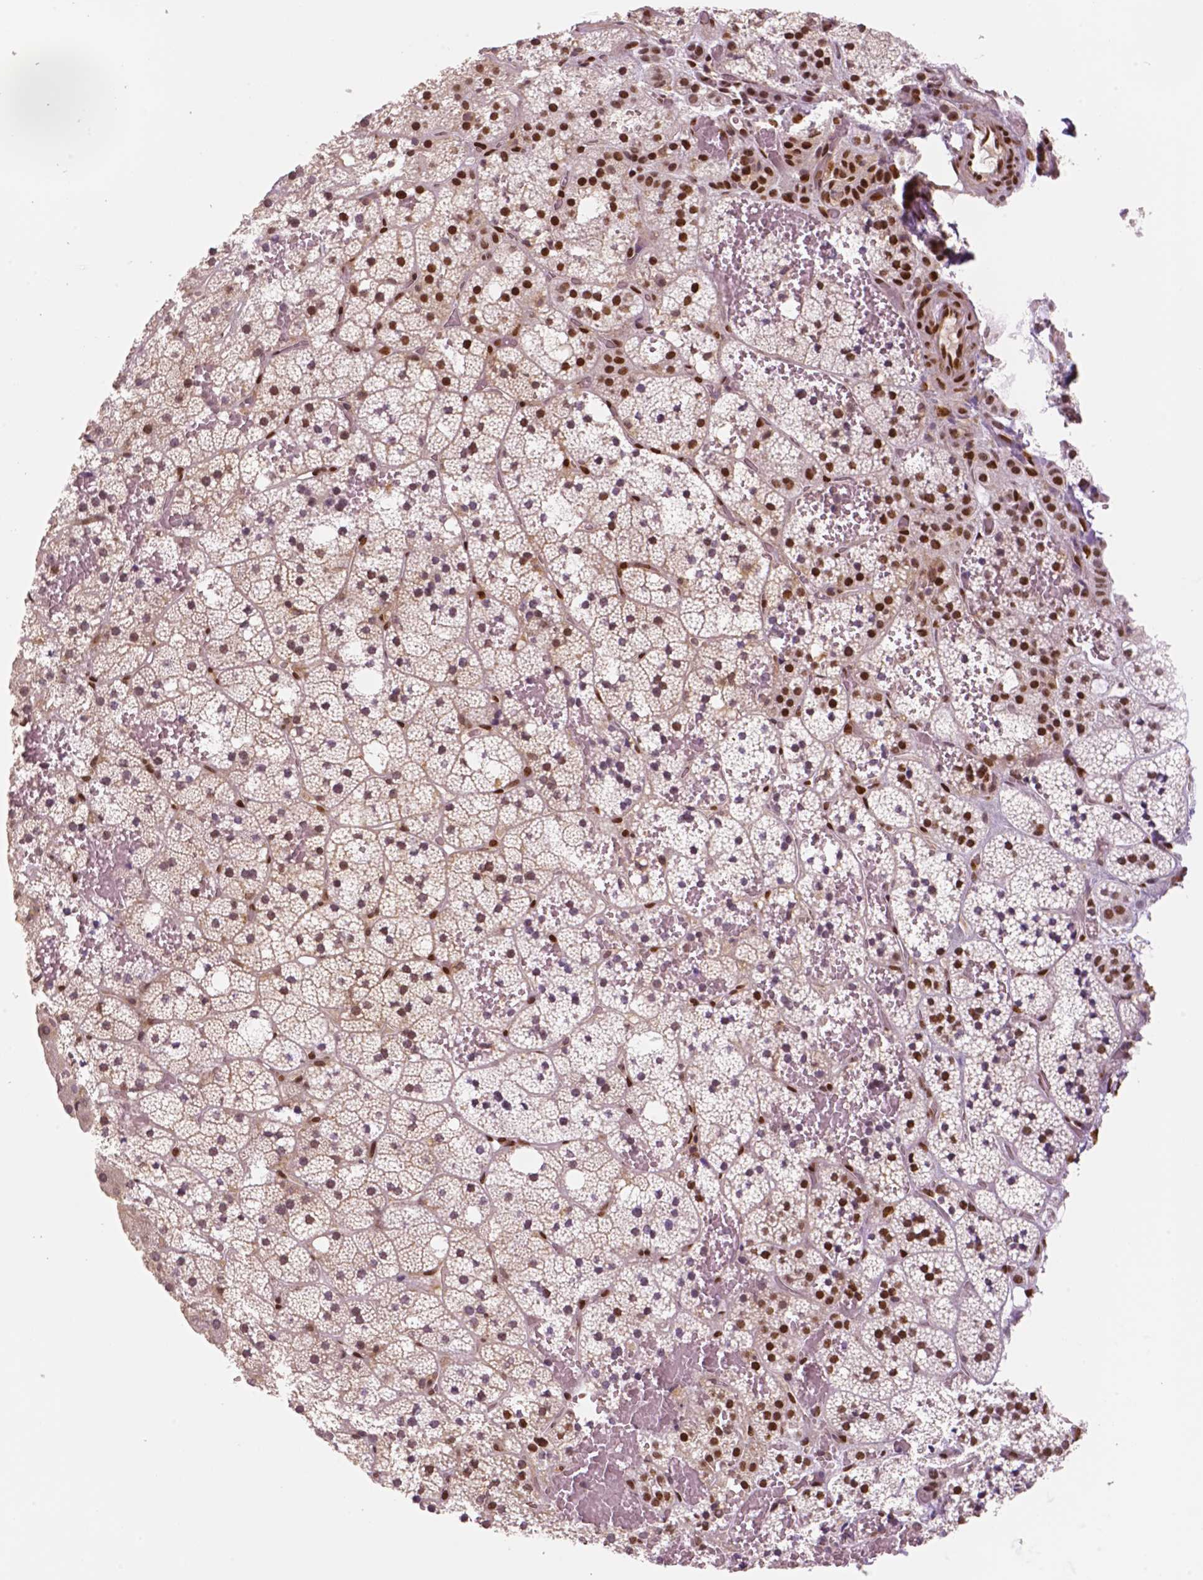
{"staining": {"intensity": "moderate", "quantity": "25%-75%", "location": "cytoplasmic/membranous,nuclear"}, "tissue": "adrenal gland", "cell_type": "Glandular cells", "image_type": "normal", "snomed": [{"axis": "morphology", "description": "Normal tissue, NOS"}, {"axis": "topography", "description": "Adrenal gland"}], "caption": "IHC of unremarkable human adrenal gland exhibits medium levels of moderate cytoplasmic/membranous,nuclear staining in approximately 25%-75% of glandular cells. (DAB (3,3'-diaminobenzidine) IHC, brown staining for protein, blue staining for nuclei).", "gene": "STAT3", "patient": {"sex": "male", "age": 53}}